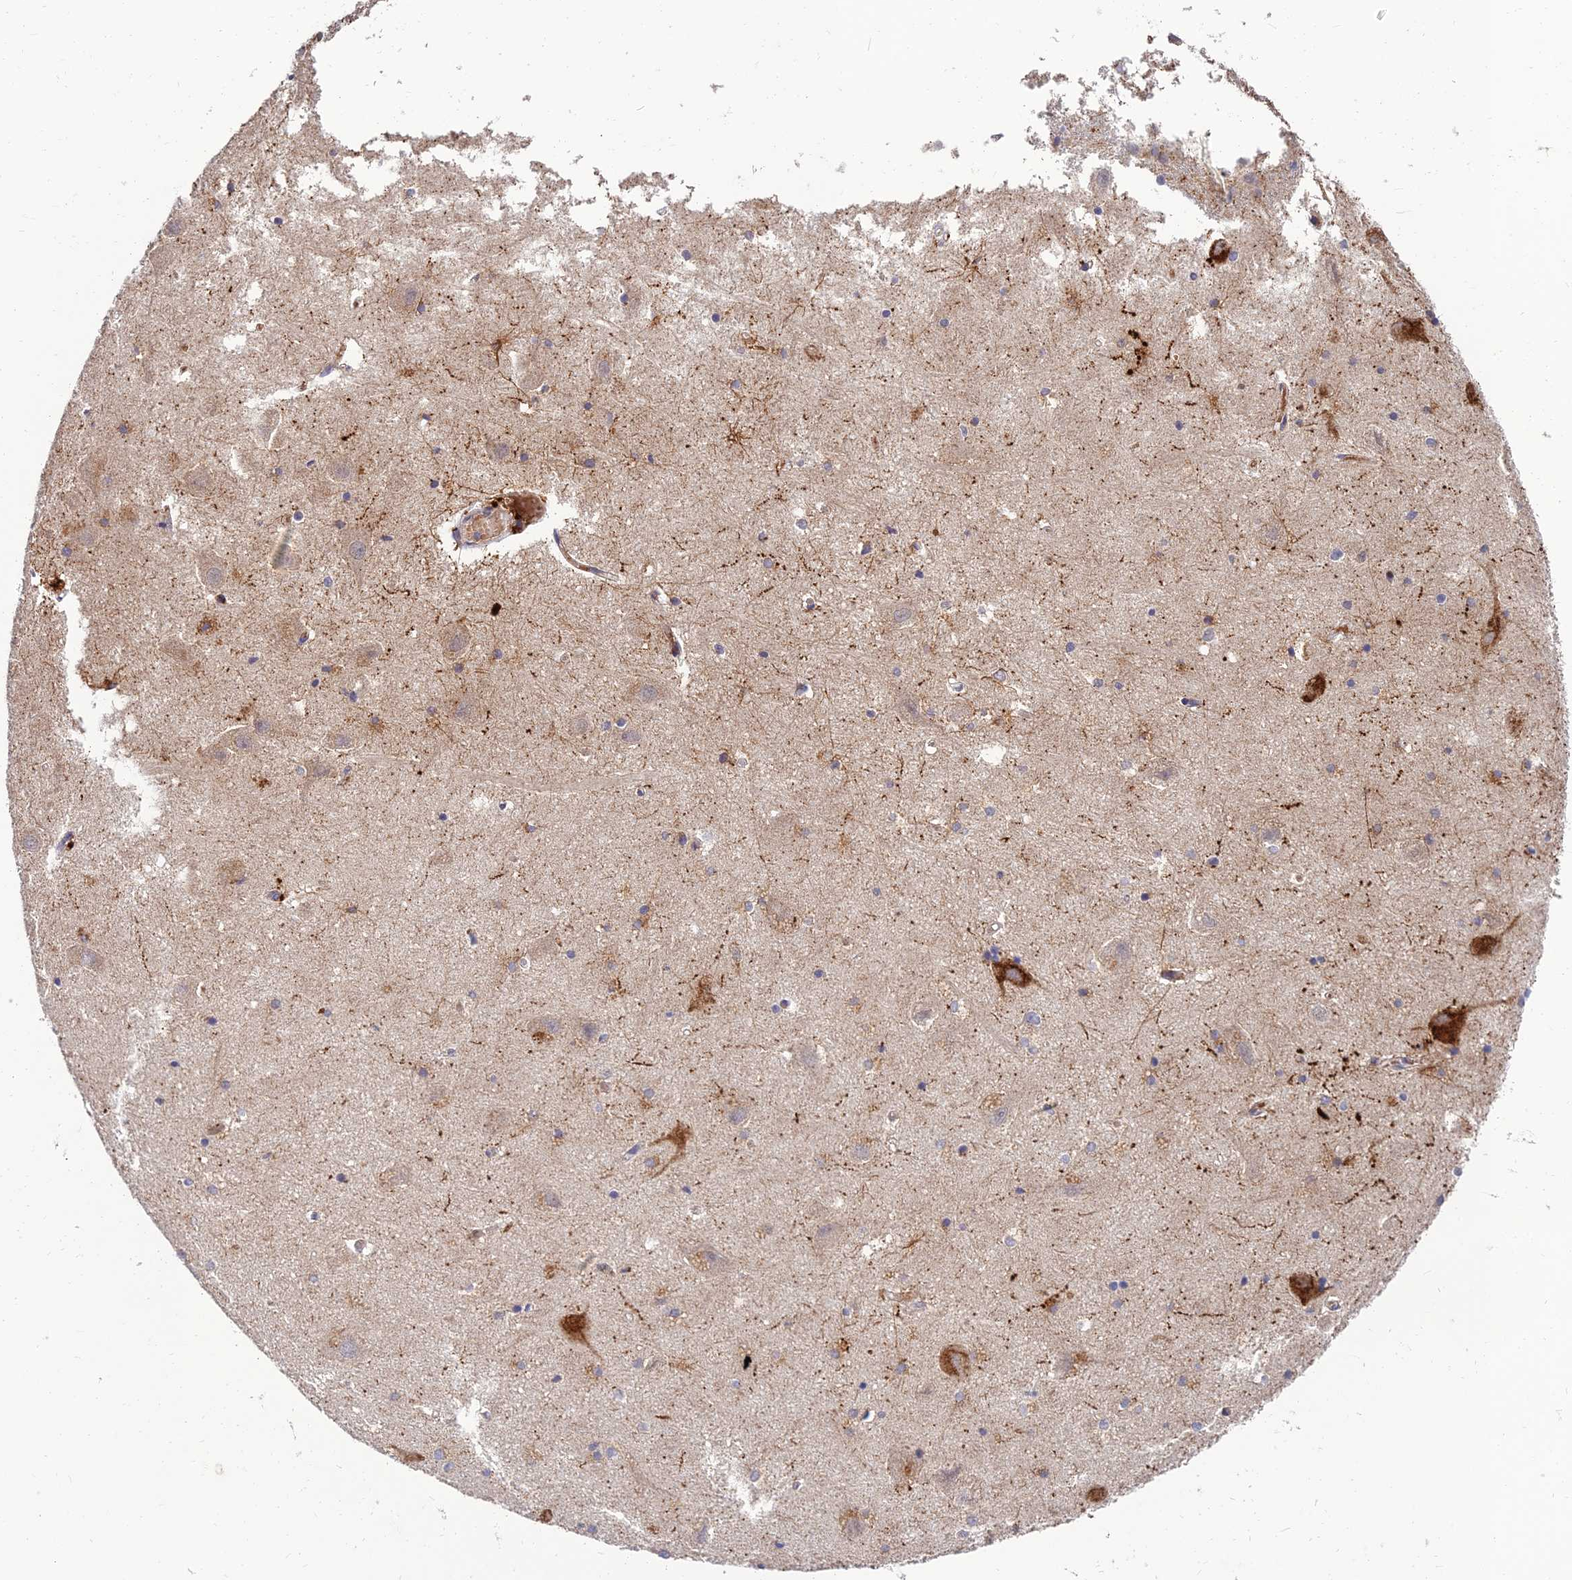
{"staining": {"intensity": "weak", "quantity": "<25%", "location": "cytoplasmic/membranous"}, "tissue": "hippocampus", "cell_type": "Glial cells", "image_type": "normal", "snomed": [{"axis": "morphology", "description": "Normal tissue, NOS"}, {"axis": "topography", "description": "Hippocampus"}], "caption": "This is a image of immunohistochemistry (IHC) staining of normal hippocampus, which shows no staining in glial cells.", "gene": "NPY", "patient": {"sex": "female", "age": 52}}